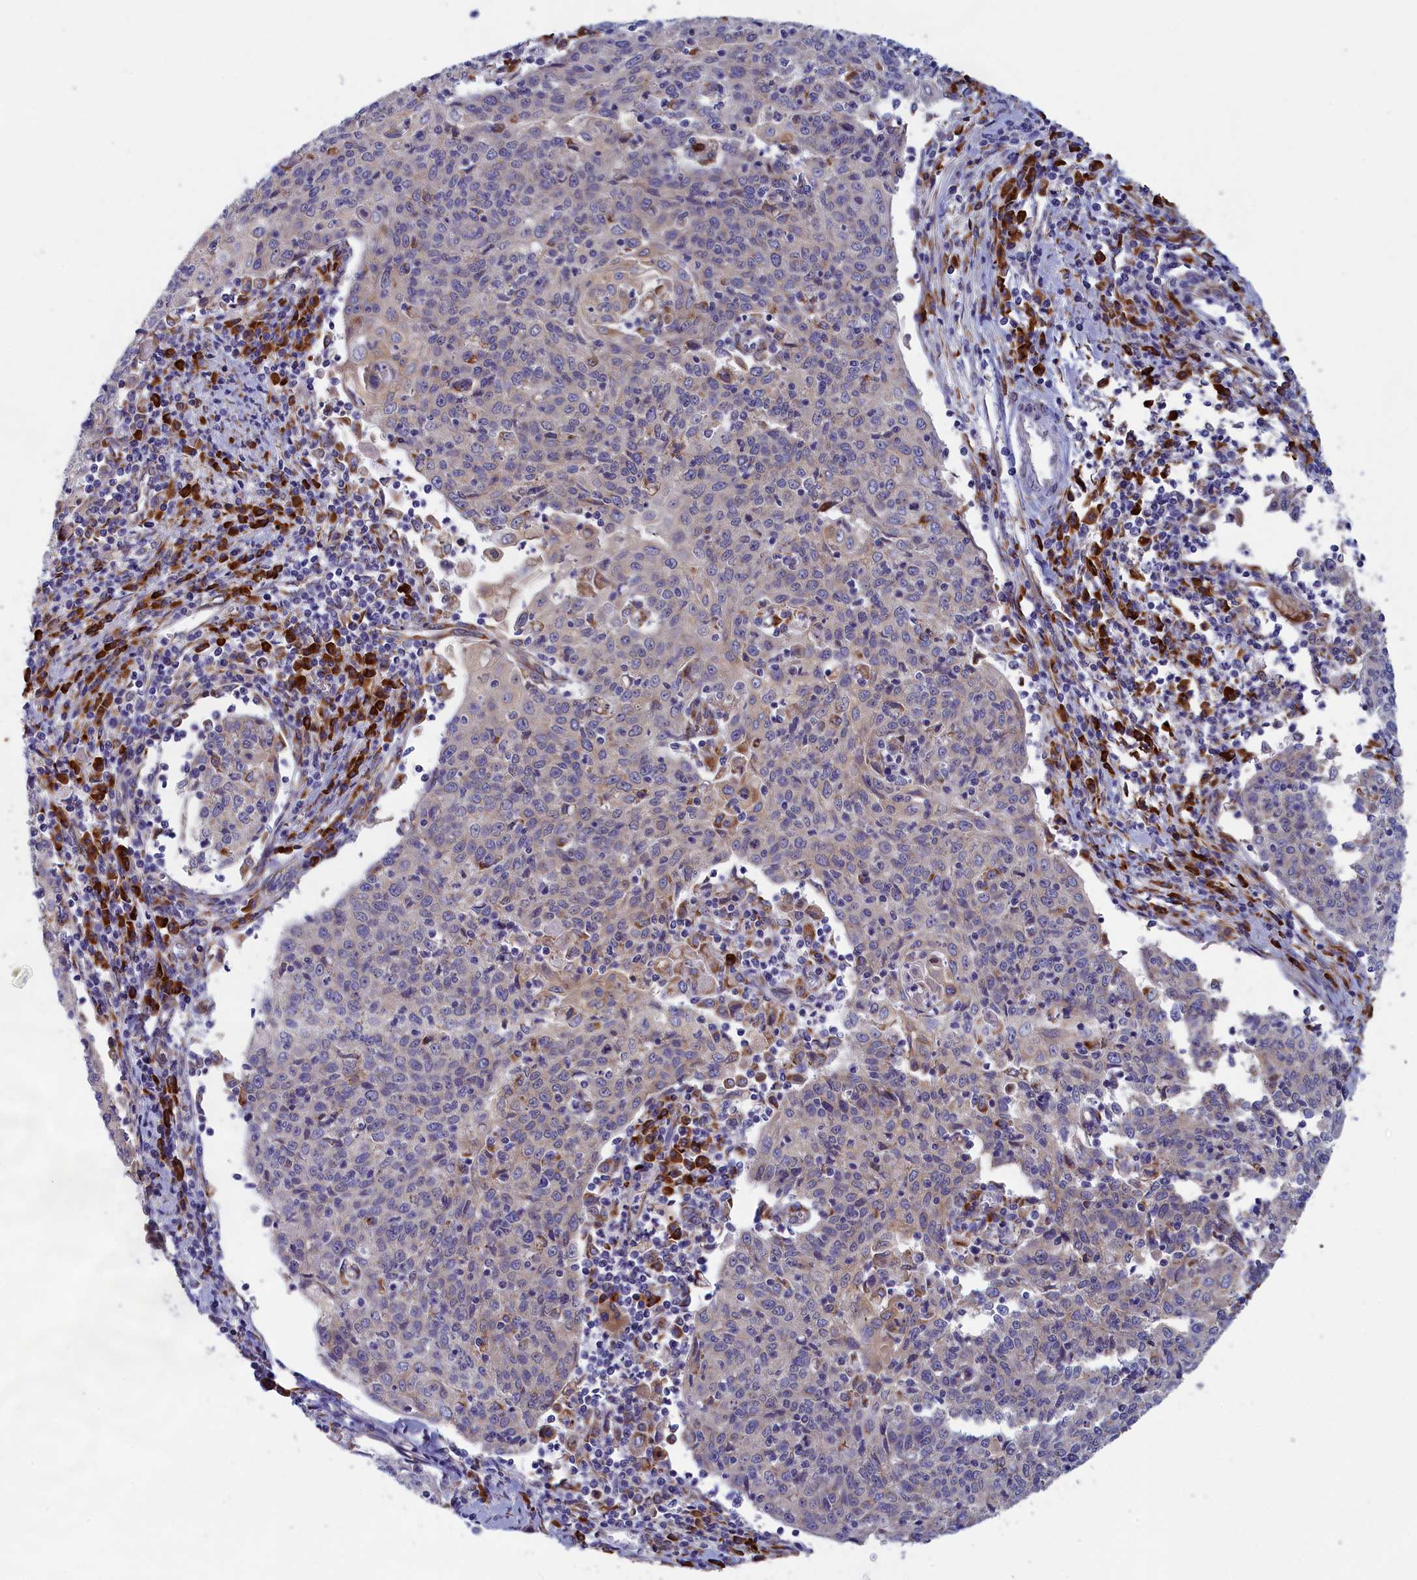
{"staining": {"intensity": "moderate", "quantity": "<25%", "location": "cytoplasmic/membranous"}, "tissue": "cervical cancer", "cell_type": "Tumor cells", "image_type": "cancer", "snomed": [{"axis": "morphology", "description": "Squamous cell carcinoma, NOS"}, {"axis": "topography", "description": "Cervix"}], "caption": "Protein staining of cervical cancer (squamous cell carcinoma) tissue demonstrates moderate cytoplasmic/membranous positivity in about <25% of tumor cells.", "gene": "CCDC68", "patient": {"sex": "female", "age": 48}}